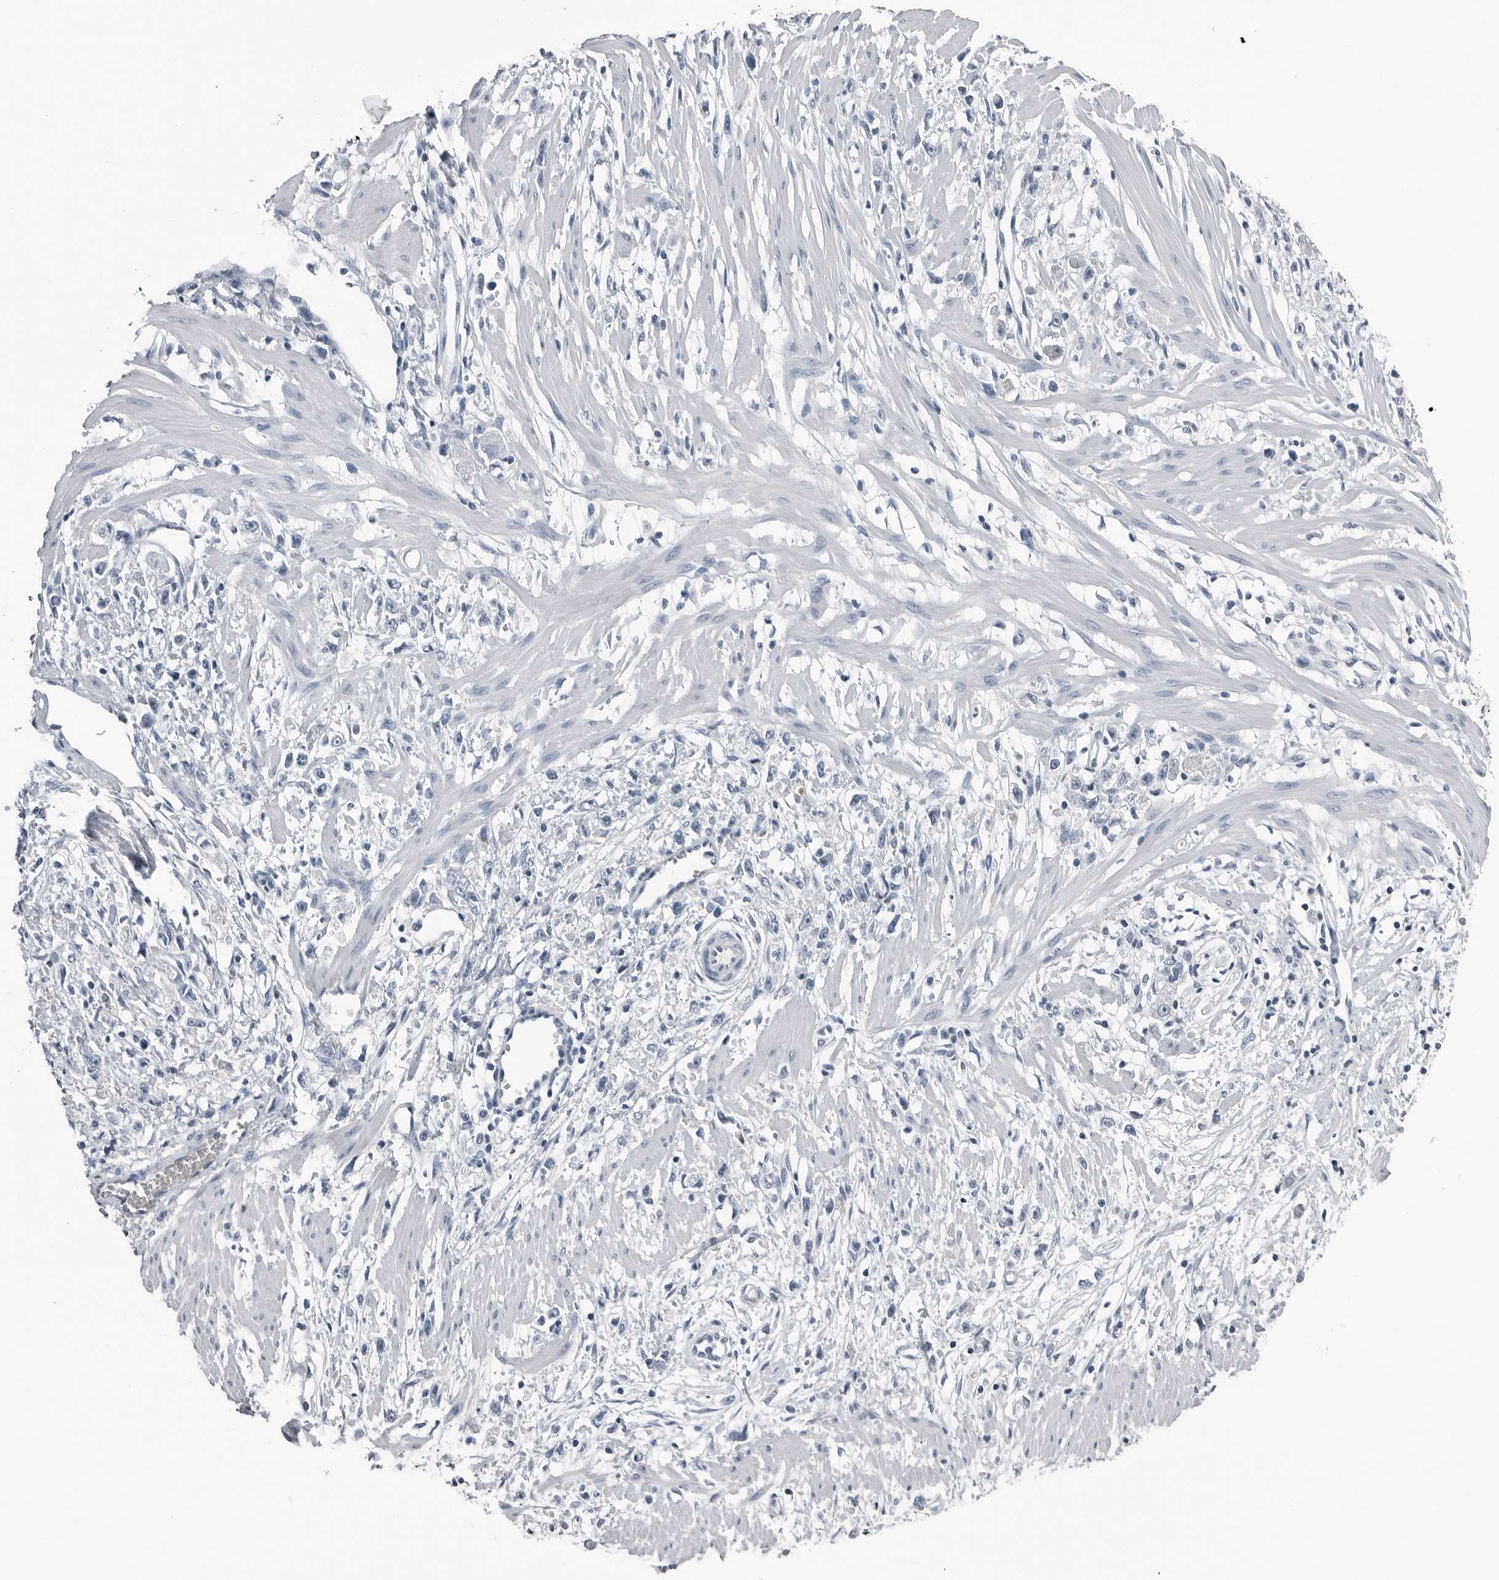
{"staining": {"intensity": "negative", "quantity": "none", "location": "none"}, "tissue": "stomach cancer", "cell_type": "Tumor cells", "image_type": "cancer", "snomed": [{"axis": "morphology", "description": "Adenocarcinoma, NOS"}, {"axis": "topography", "description": "Stomach"}], "caption": "A high-resolution photomicrograph shows IHC staining of stomach adenocarcinoma, which shows no significant expression in tumor cells.", "gene": "SPINK1", "patient": {"sex": "female", "age": 59}}